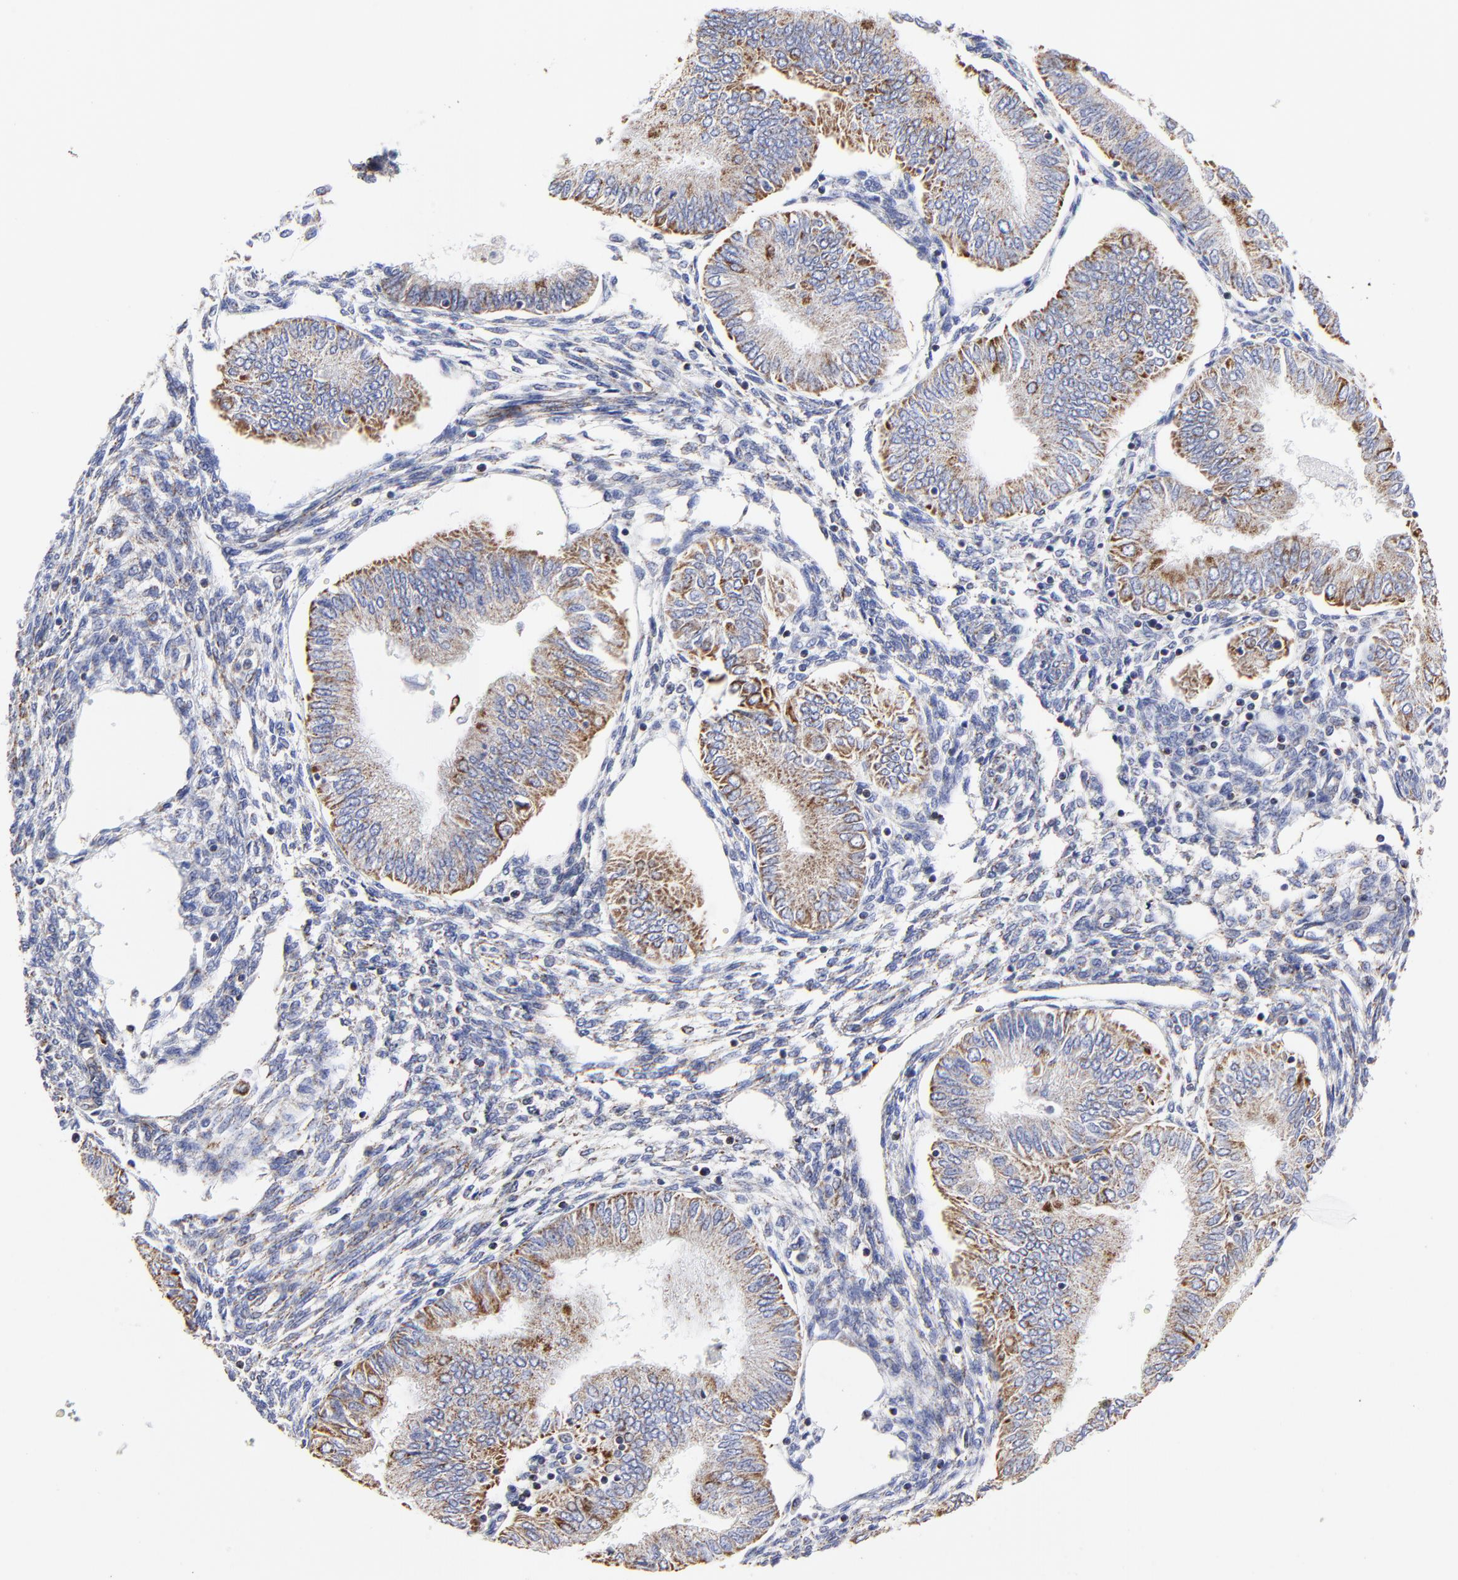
{"staining": {"intensity": "moderate", "quantity": ">75%", "location": "cytoplasmic/membranous"}, "tissue": "endometrial cancer", "cell_type": "Tumor cells", "image_type": "cancer", "snomed": [{"axis": "morphology", "description": "Adenocarcinoma, NOS"}, {"axis": "topography", "description": "Endometrium"}], "caption": "Human endometrial adenocarcinoma stained with a brown dye shows moderate cytoplasmic/membranous positive positivity in about >75% of tumor cells.", "gene": "PINK1", "patient": {"sex": "female", "age": 51}}